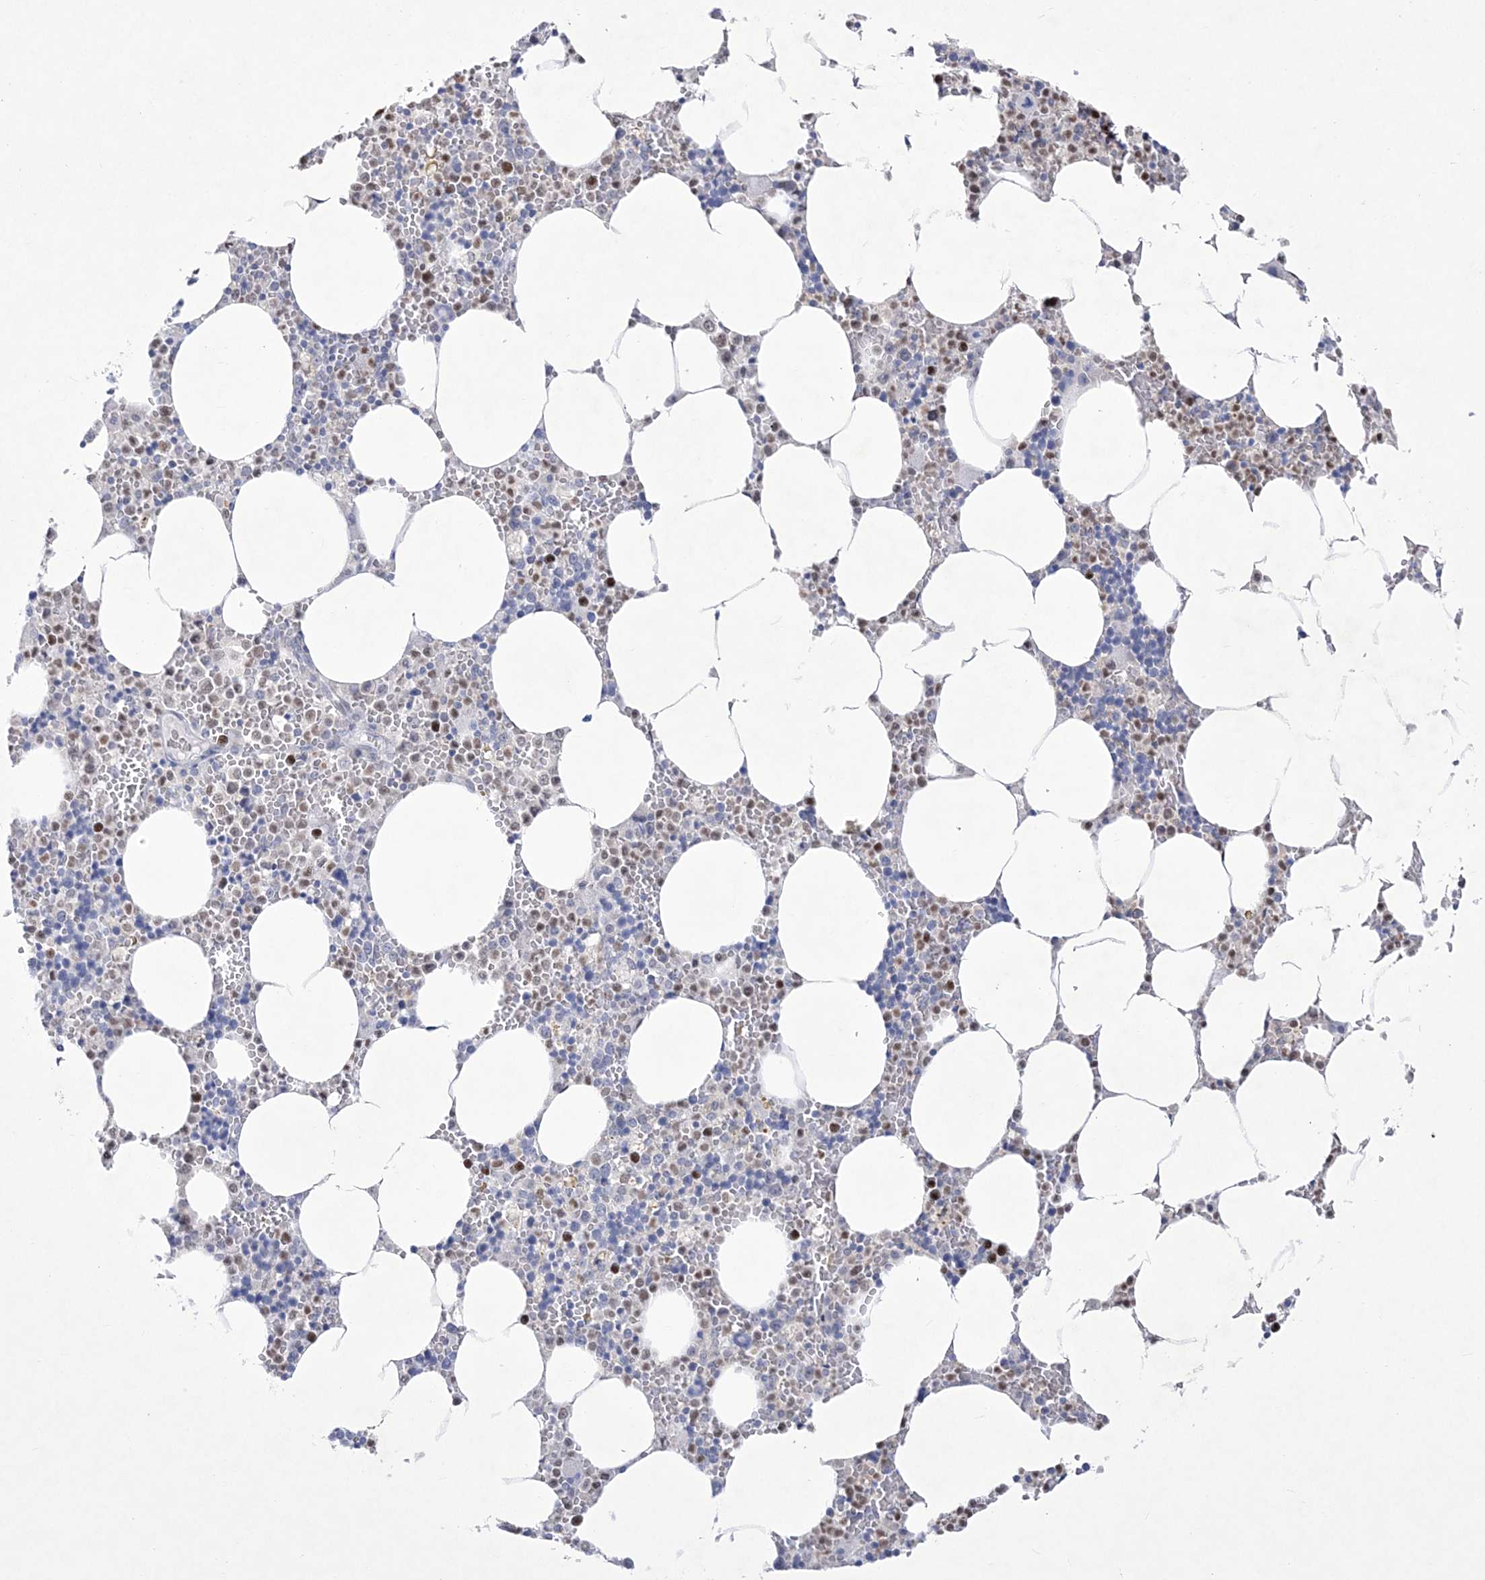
{"staining": {"intensity": "moderate", "quantity": "<25%", "location": "nuclear"}, "tissue": "bone marrow", "cell_type": "Hematopoietic cells", "image_type": "normal", "snomed": [{"axis": "morphology", "description": "Normal tissue, NOS"}, {"axis": "topography", "description": "Bone marrow"}], "caption": "Protein expression analysis of unremarkable human bone marrow reveals moderate nuclear expression in about <25% of hematopoietic cells.", "gene": "WDR27", "patient": {"sex": "male", "age": 70}}